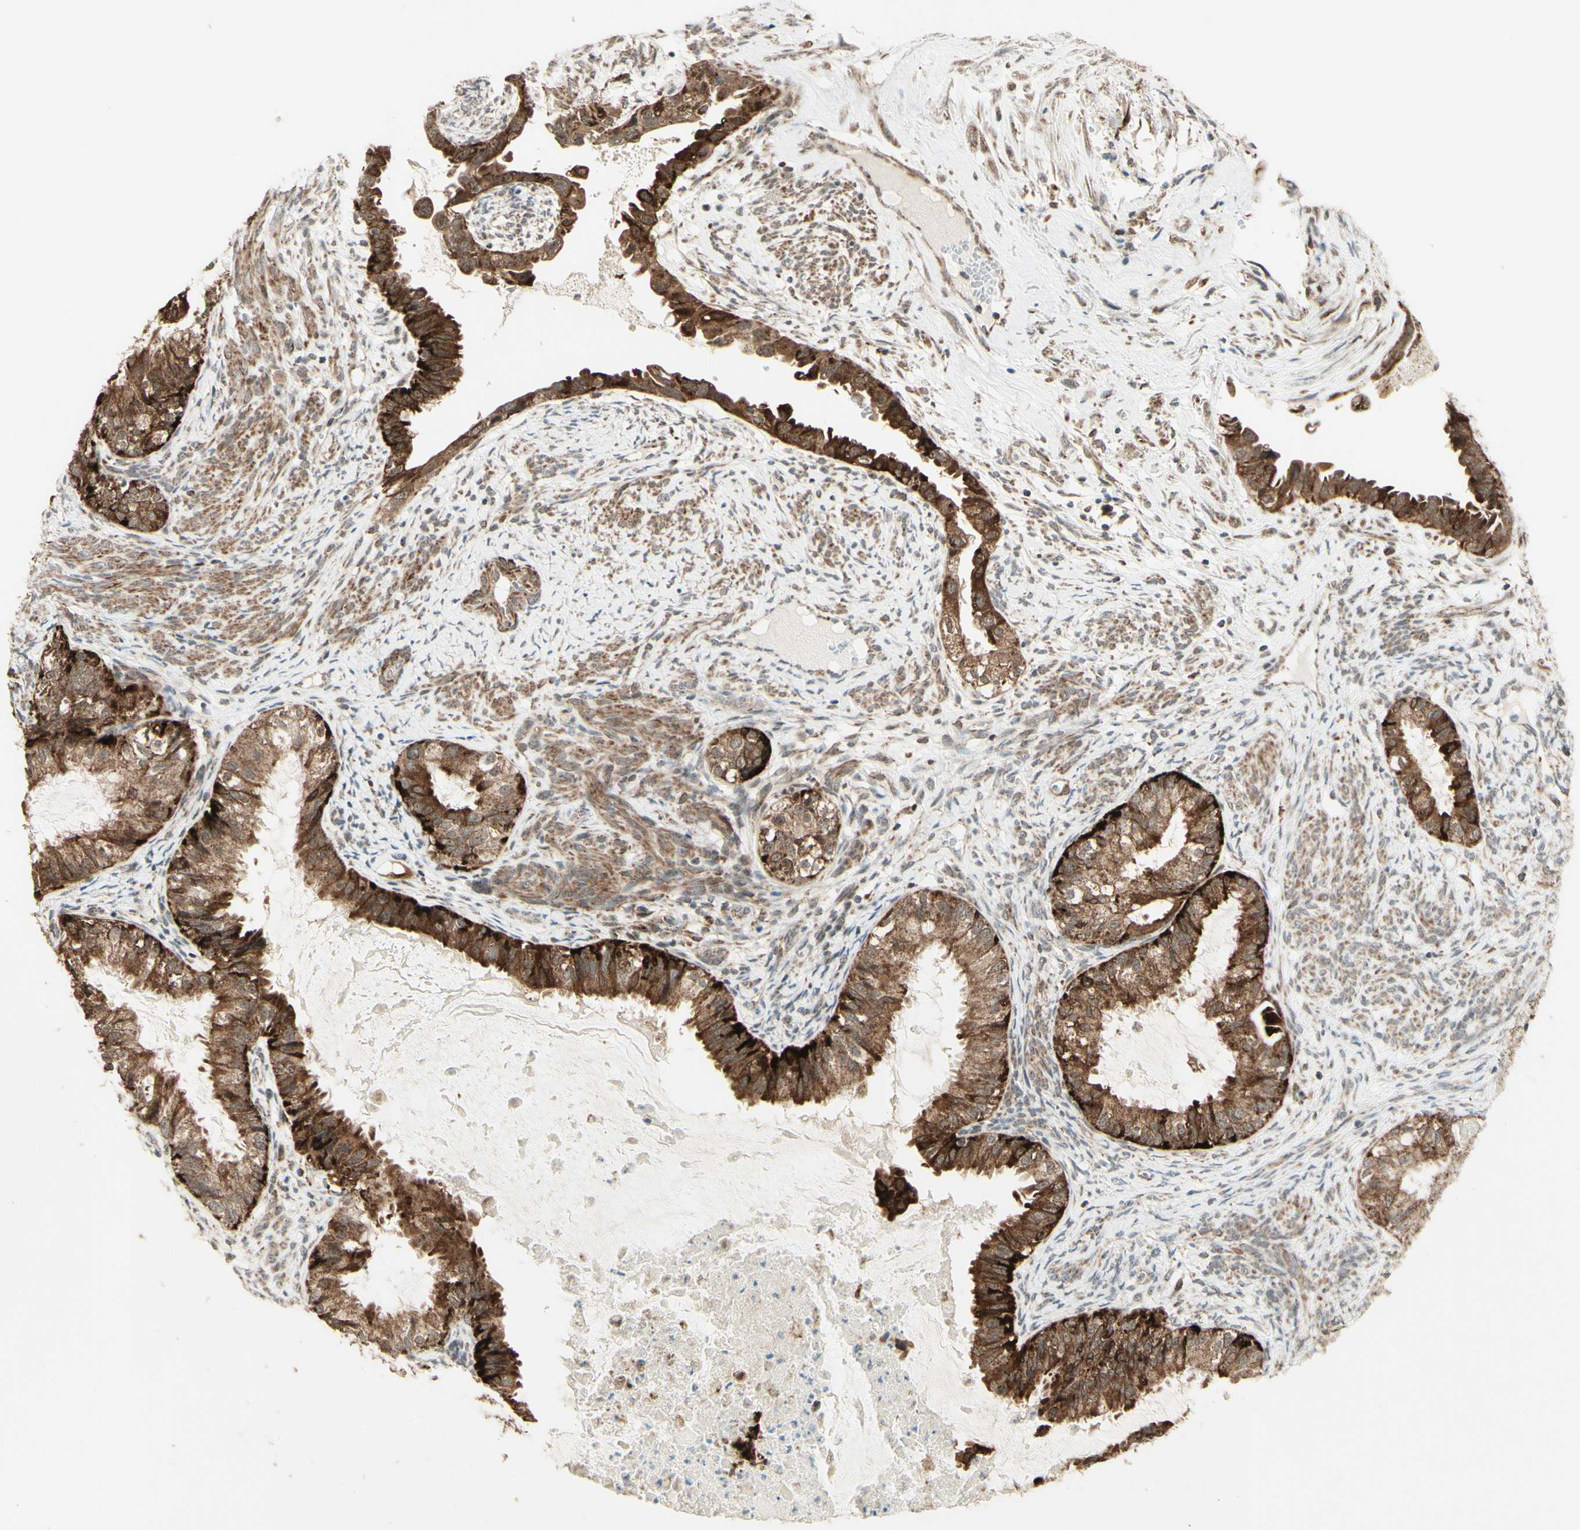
{"staining": {"intensity": "strong", "quantity": ">75%", "location": "cytoplasmic/membranous"}, "tissue": "cervical cancer", "cell_type": "Tumor cells", "image_type": "cancer", "snomed": [{"axis": "morphology", "description": "Normal tissue, NOS"}, {"axis": "morphology", "description": "Adenocarcinoma, NOS"}, {"axis": "topography", "description": "Cervix"}, {"axis": "topography", "description": "Endometrium"}], "caption": "Immunohistochemical staining of human cervical cancer (adenocarcinoma) exhibits high levels of strong cytoplasmic/membranous expression in approximately >75% of tumor cells.", "gene": "DHRS3", "patient": {"sex": "female", "age": 86}}